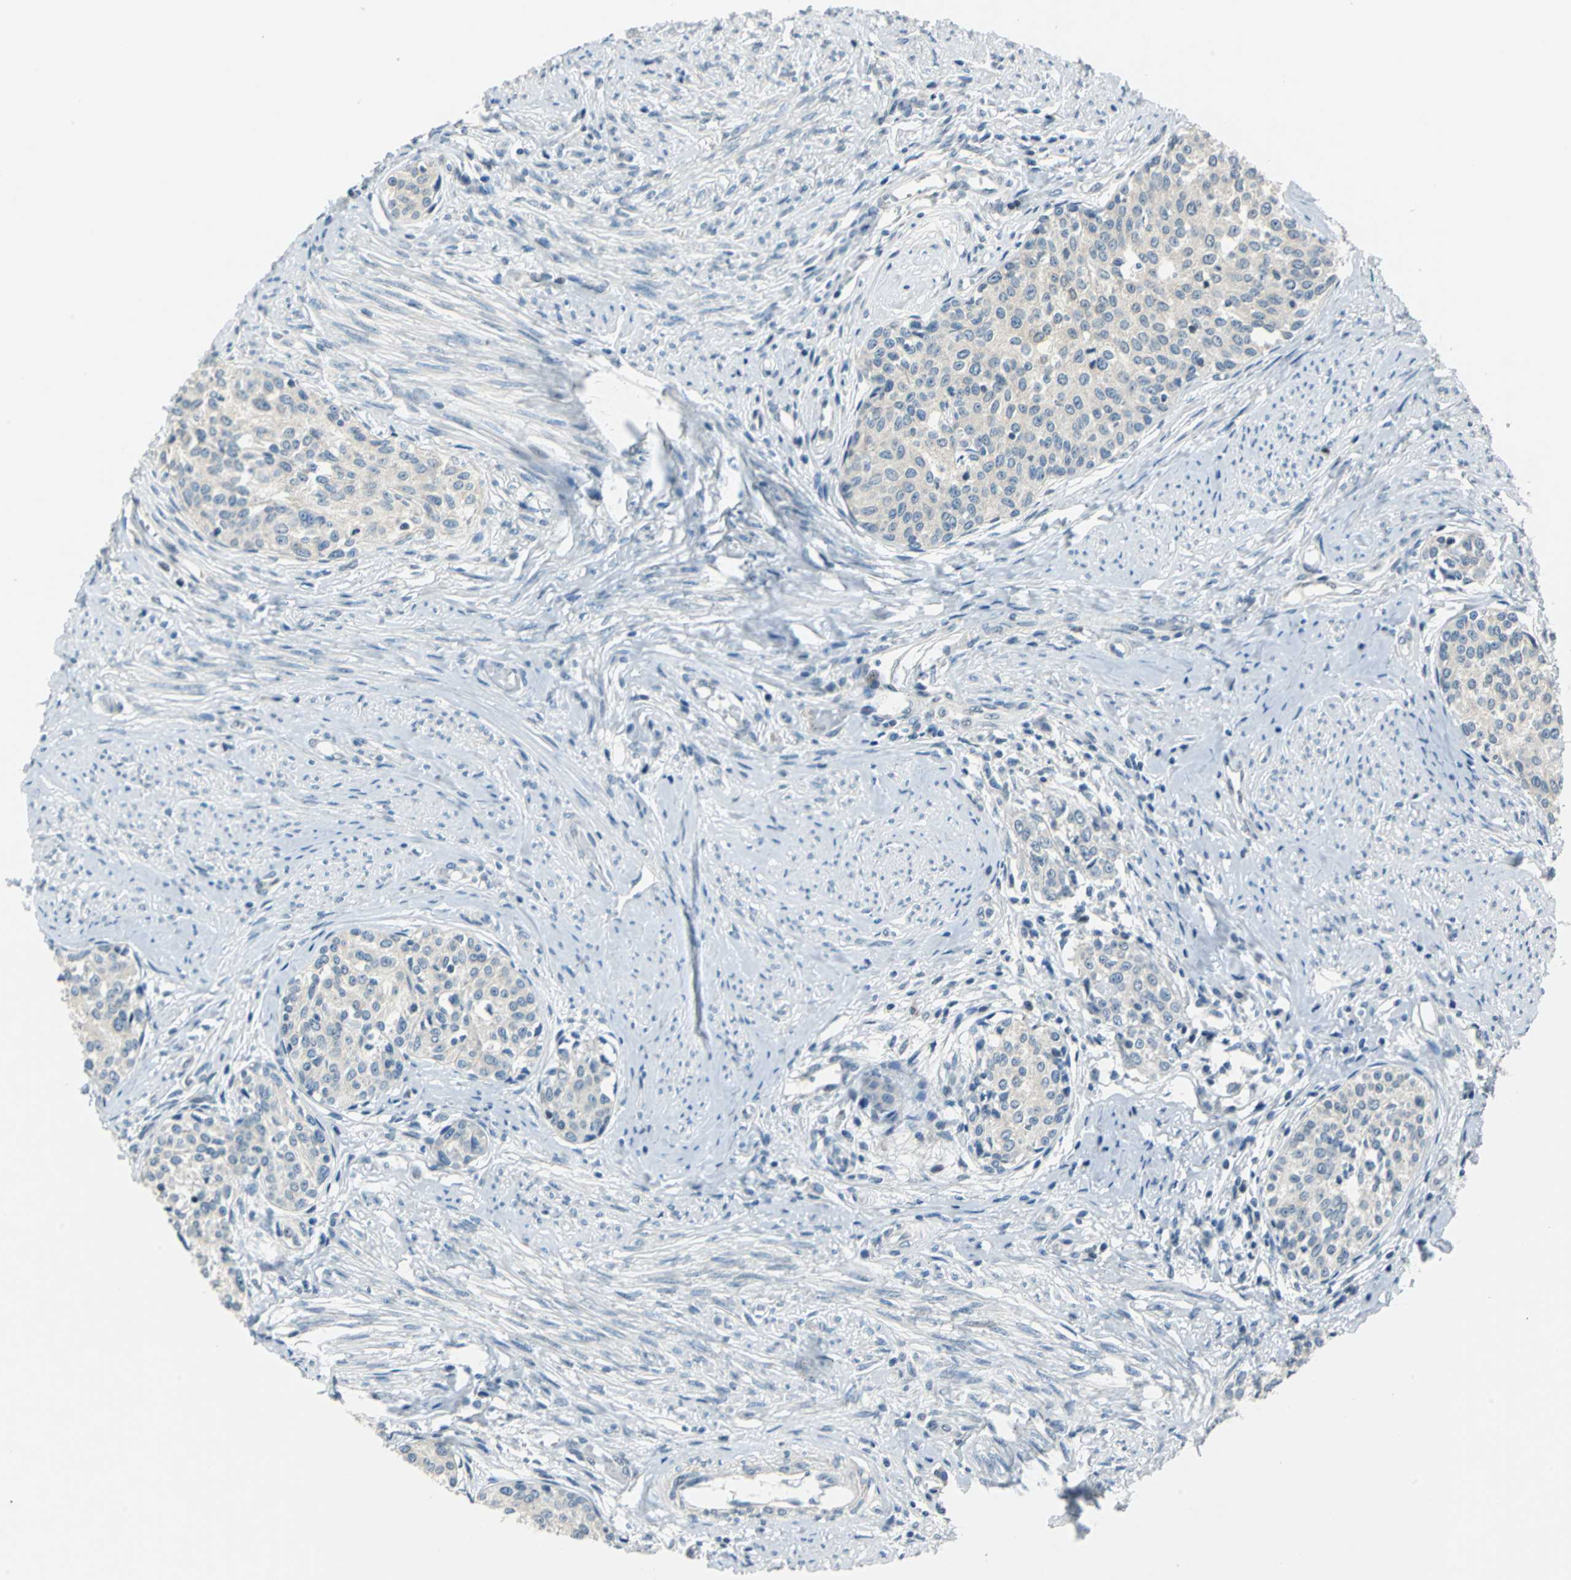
{"staining": {"intensity": "weak", "quantity": "25%-75%", "location": "cytoplasmic/membranous"}, "tissue": "cervical cancer", "cell_type": "Tumor cells", "image_type": "cancer", "snomed": [{"axis": "morphology", "description": "Squamous cell carcinoma, NOS"}, {"axis": "morphology", "description": "Adenocarcinoma, NOS"}, {"axis": "topography", "description": "Cervix"}], "caption": "Cervical adenocarcinoma was stained to show a protein in brown. There is low levels of weak cytoplasmic/membranous positivity in about 25%-75% of tumor cells. (Stains: DAB (3,3'-diaminobenzidine) in brown, nuclei in blue, Microscopy: brightfield microscopy at high magnification).", "gene": "HCFC2", "patient": {"sex": "female", "age": 52}}